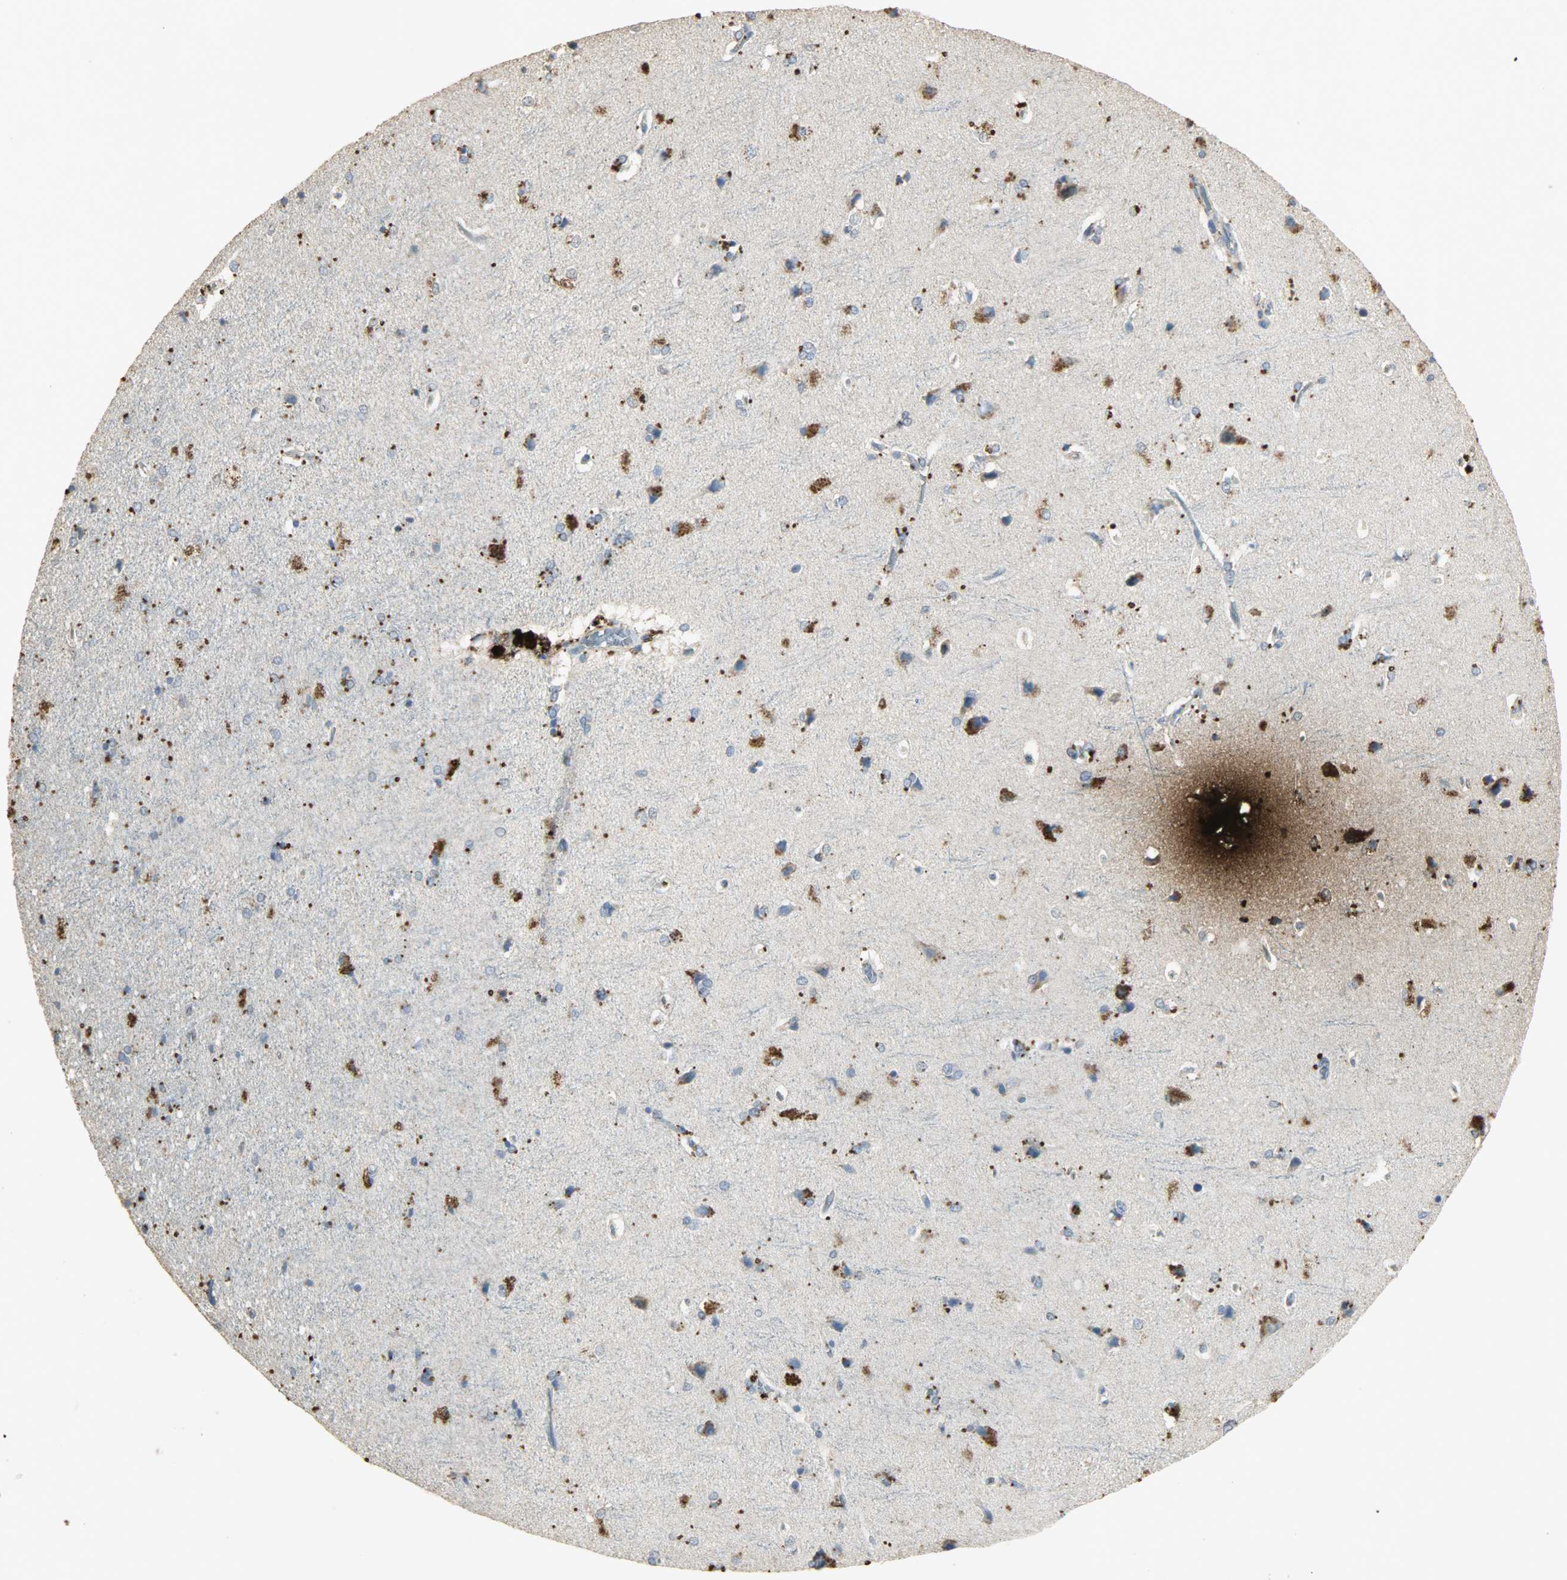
{"staining": {"intensity": "negative", "quantity": "none", "location": "none"}, "tissue": "cerebral cortex", "cell_type": "Endothelial cells", "image_type": "normal", "snomed": [{"axis": "morphology", "description": "Normal tissue, NOS"}, {"axis": "topography", "description": "Cerebral cortex"}], "caption": "High power microscopy photomicrograph of an immunohistochemistry photomicrograph of normal cerebral cortex, revealing no significant positivity in endothelial cells. (DAB (3,3'-diaminobenzidine) immunohistochemistry (IHC) with hematoxylin counter stain).", "gene": "ASB9", "patient": {"sex": "male", "age": 62}}